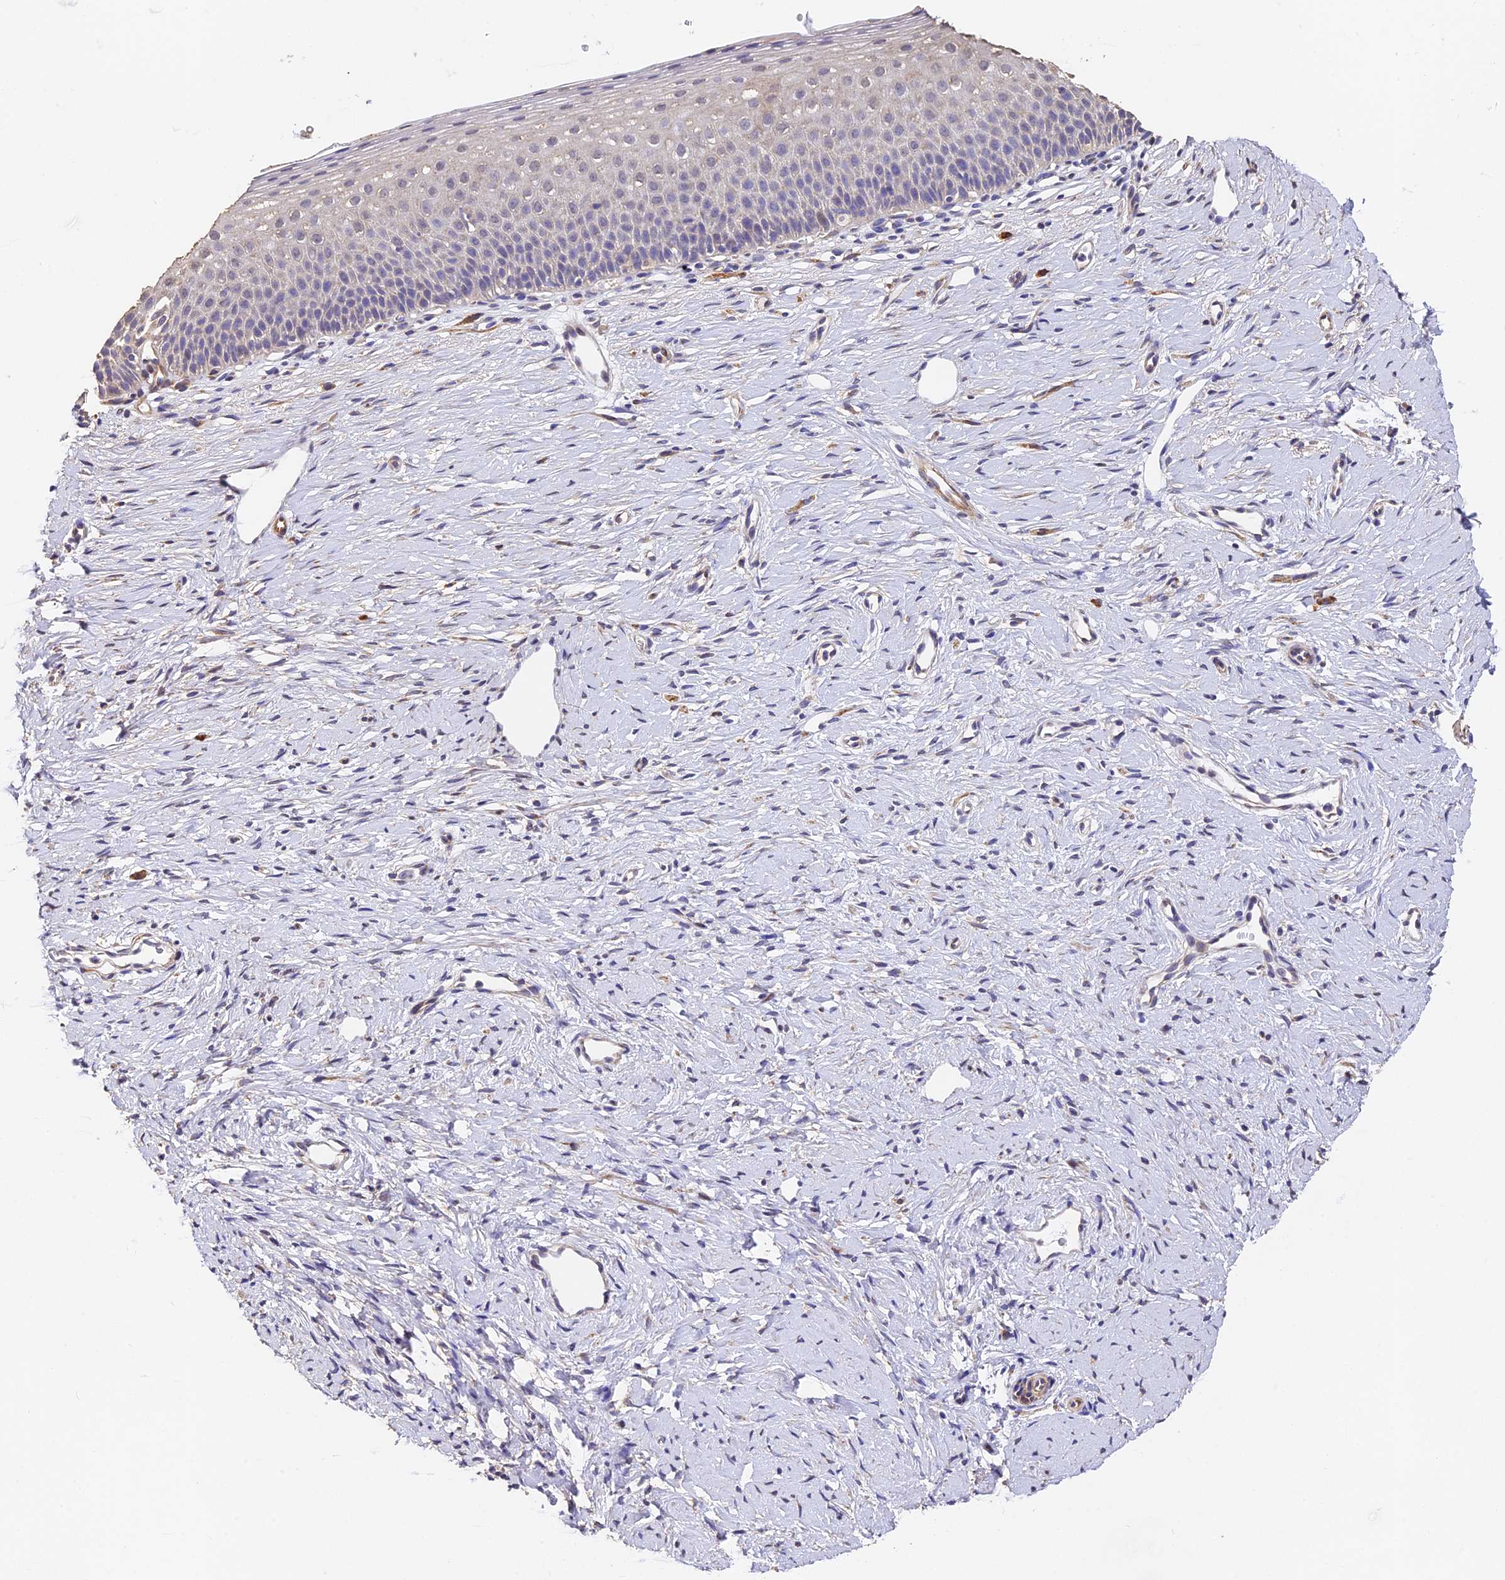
{"staining": {"intensity": "moderate", "quantity": "<25%", "location": "cytoplasmic/membranous"}, "tissue": "cervix", "cell_type": "Glandular cells", "image_type": "normal", "snomed": [{"axis": "morphology", "description": "Normal tissue, NOS"}, {"axis": "topography", "description": "Cervix"}], "caption": "Human cervix stained with a brown dye reveals moderate cytoplasmic/membranous positive staining in approximately <25% of glandular cells.", "gene": "SLC11A1", "patient": {"sex": "female", "age": 36}}